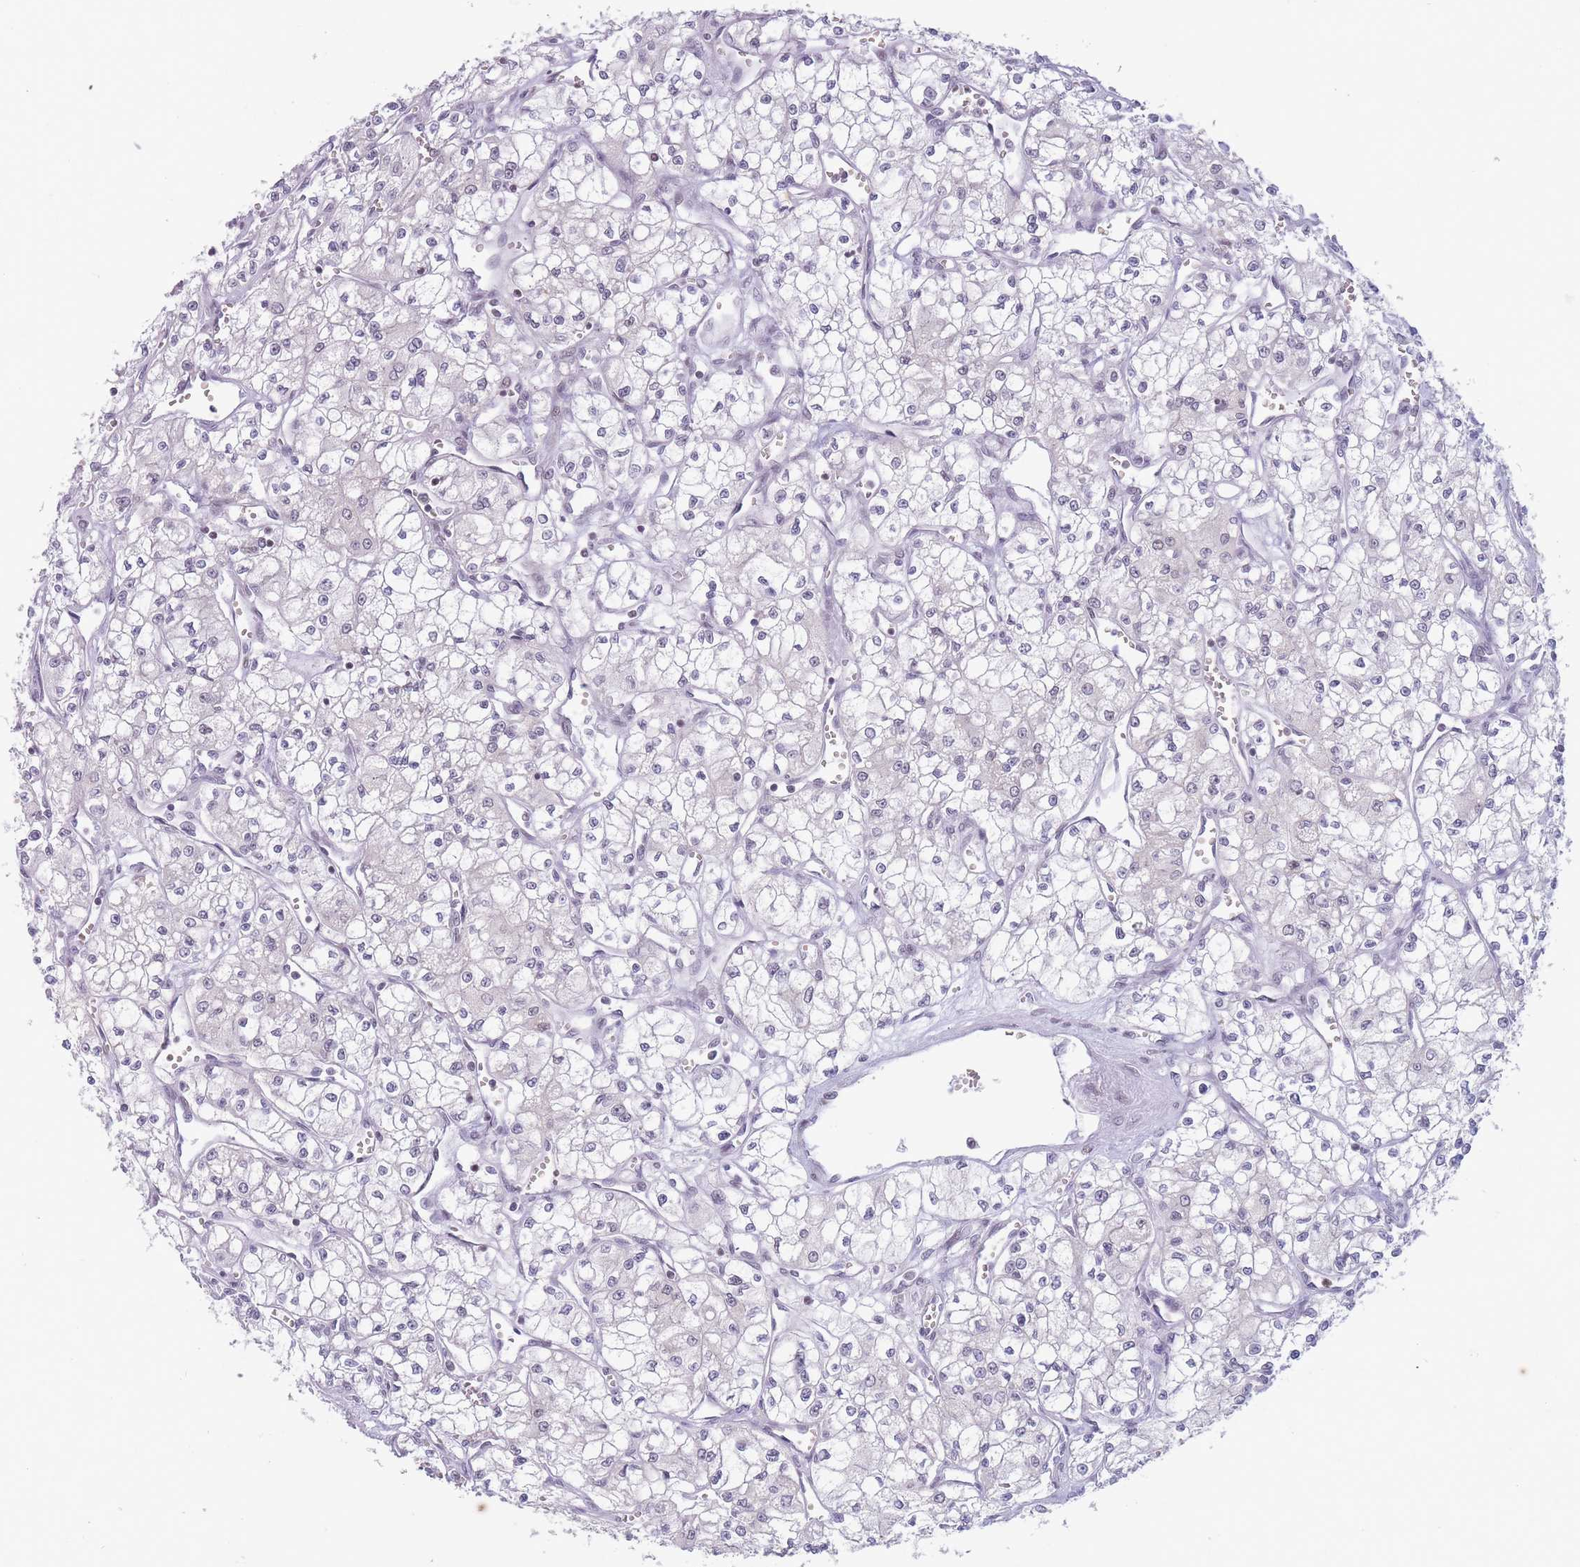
{"staining": {"intensity": "negative", "quantity": "none", "location": "none"}, "tissue": "renal cancer", "cell_type": "Tumor cells", "image_type": "cancer", "snomed": [{"axis": "morphology", "description": "Adenocarcinoma, NOS"}, {"axis": "topography", "description": "Kidney"}], "caption": "Immunohistochemical staining of adenocarcinoma (renal) exhibits no significant staining in tumor cells.", "gene": "ARID3B", "patient": {"sex": "male", "age": 59}}